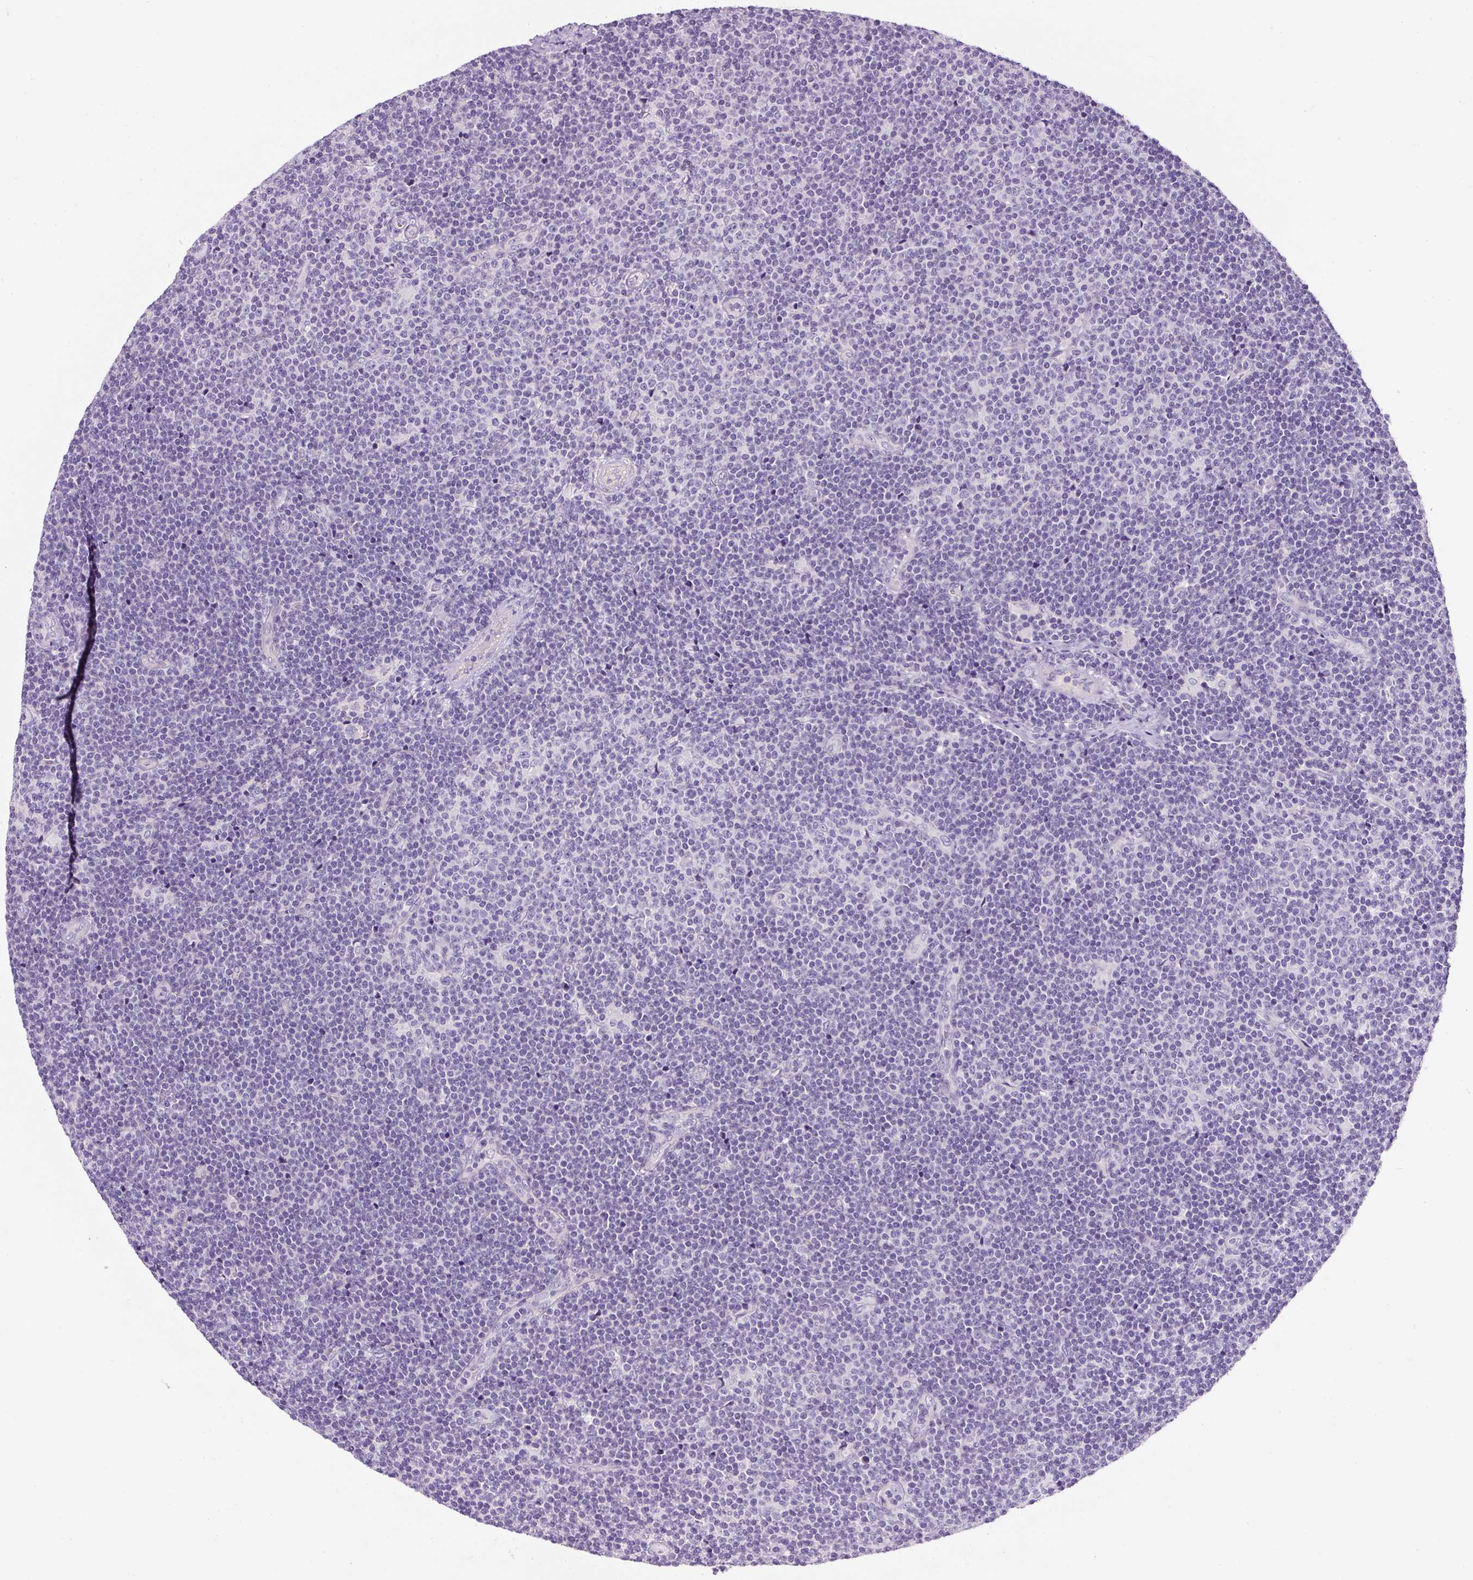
{"staining": {"intensity": "negative", "quantity": "none", "location": "none"}, "tissue": "lymphoma", "cell_type": "Tumor cells", "image_type": "cancer", "snomed": [{"axis": "morphology", "description": "Malignant lymphoma, non-Hodgkin's type, Low grade"}, {"axis": "topography", "description": "Lymph node"}], "caption": "Lymphoma stained for a protein using IHC exhibits no positivity tumor cells.", "gene": "OR14A2", "patient": {"sex": "male", "age": 48}}